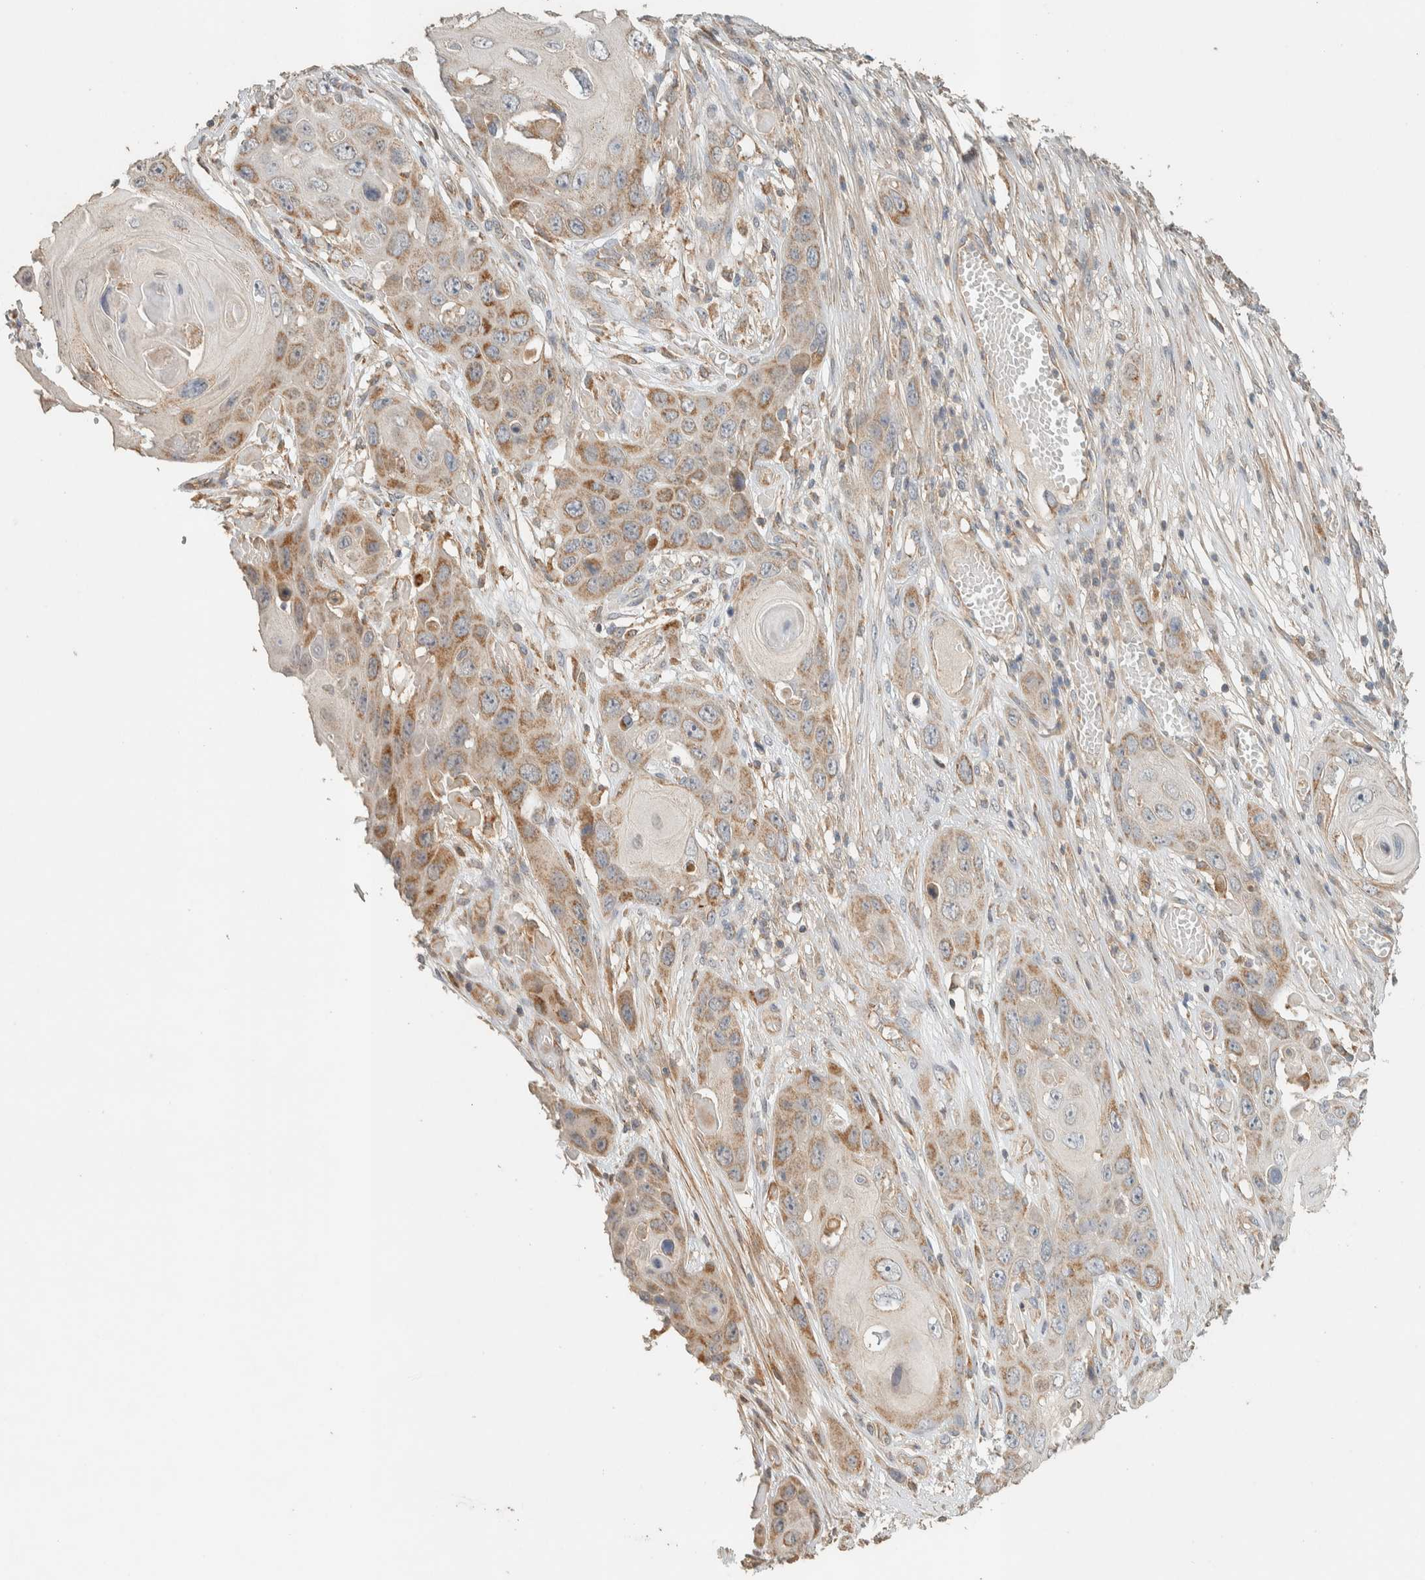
{"staining": {"intensity": "weak", "quantity": ">75%", "location": "cytoplasmic/membranous"}, "tissue": "skin cancer", "cell_type": "Tumor cells", "image_type": "cancer", "snomed": [{"axis": "morphology", "description": "Squamous cell carcinoma, NOS"}, {"axis": "topography", "description": "Skin"}], "caption": "Immunohistochemistry histopathology image of human skin squamous cell carcinoma stained for a protein (brown), which demonstrates low levels of weak cytoplasmic/membranous expression in about >75% of tumor cells.", "gene": "PDE7B", "patient": {"sex": "male", "age": 55}}